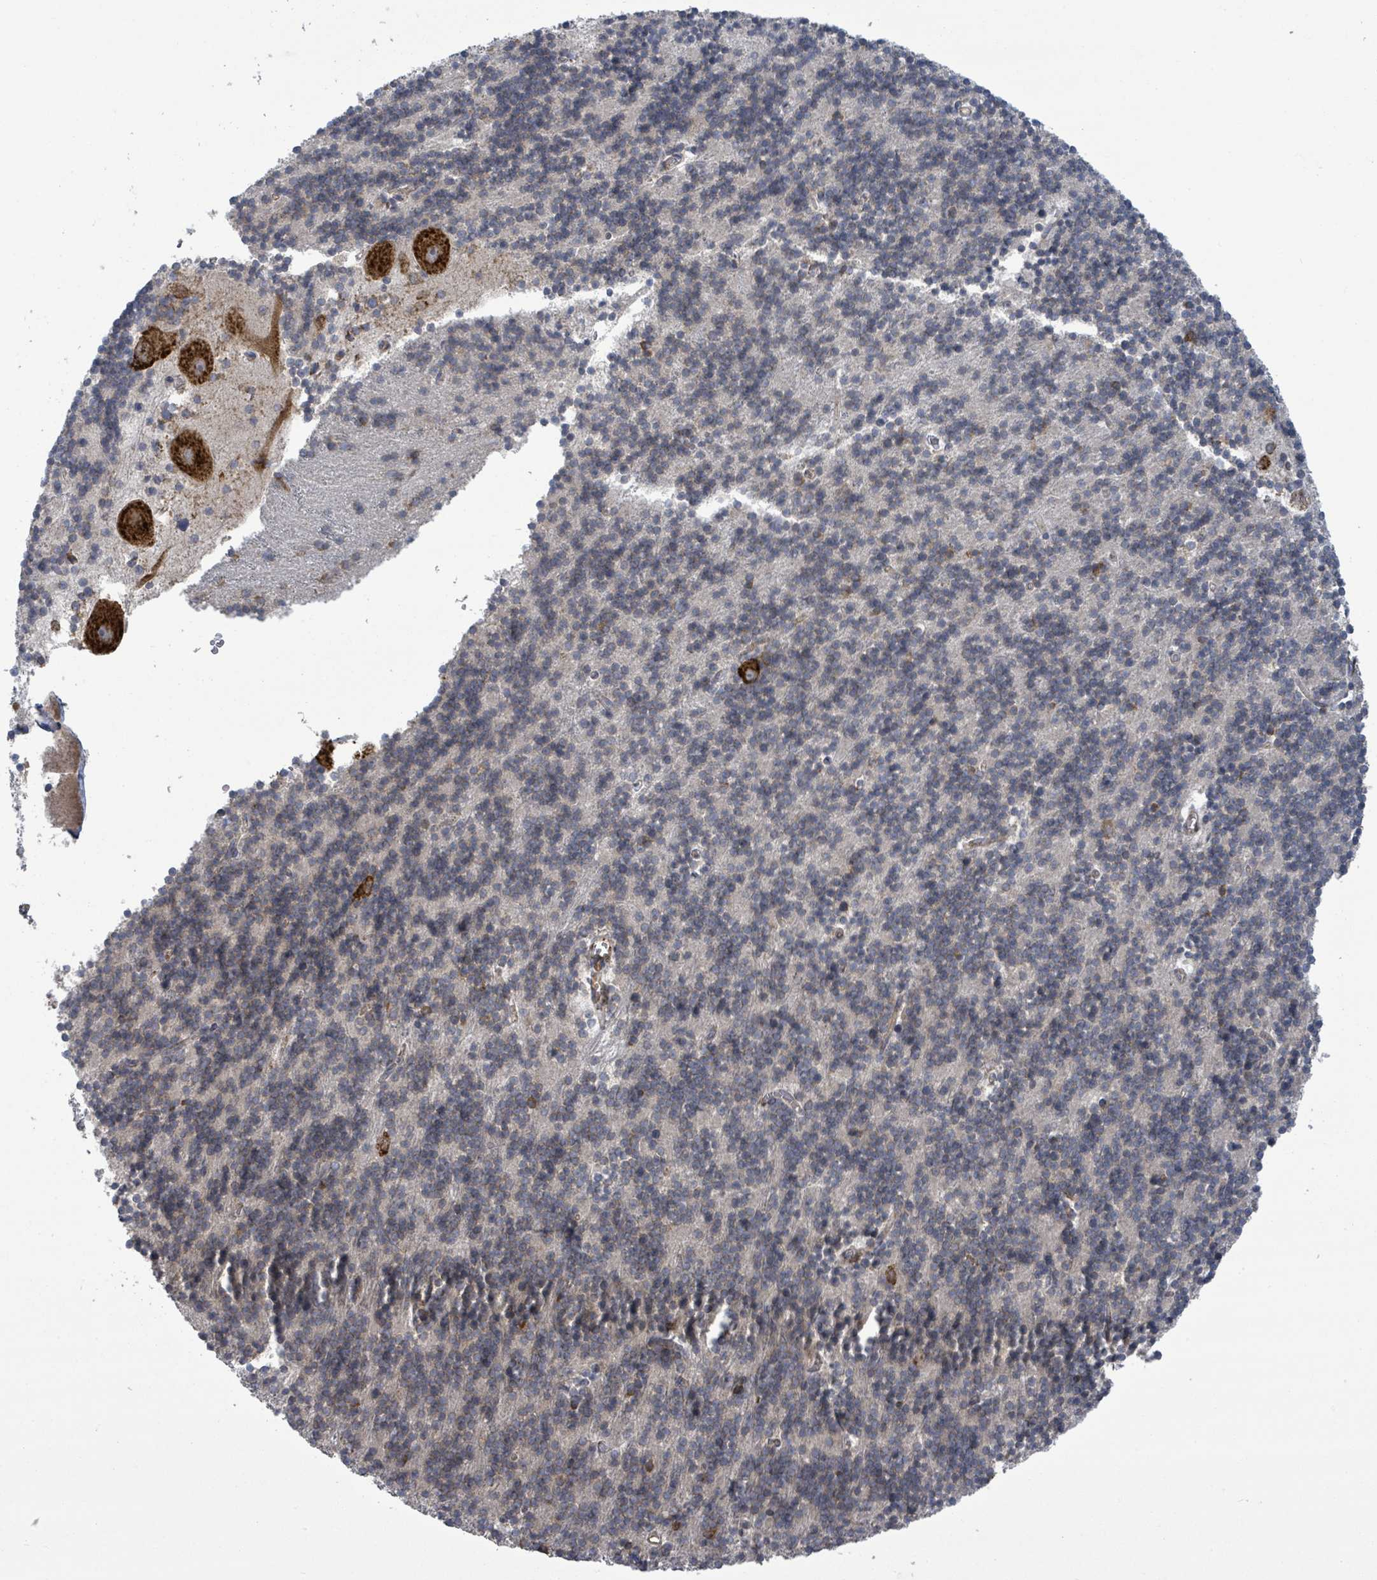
{"staining": {"intensity": "weak", "quantity": "<25%", "location": "cytoplasmic/membranous"}, "tissue": "cerebellum", "cell_type": "Cells in granular layer", "image_type": "normal", "snomed": [{"axis": "morphology", "description": "Normal tissue, NOS"}, {"axis": "topography", "description": "Cerebellum"}], "caption": "Immunohistochemistry (IHC) of benign human cerebellum reveals no staining in cells in granular layer.", "gene": "NOMO1", "patient": {"sex": "male", "age": 54}}